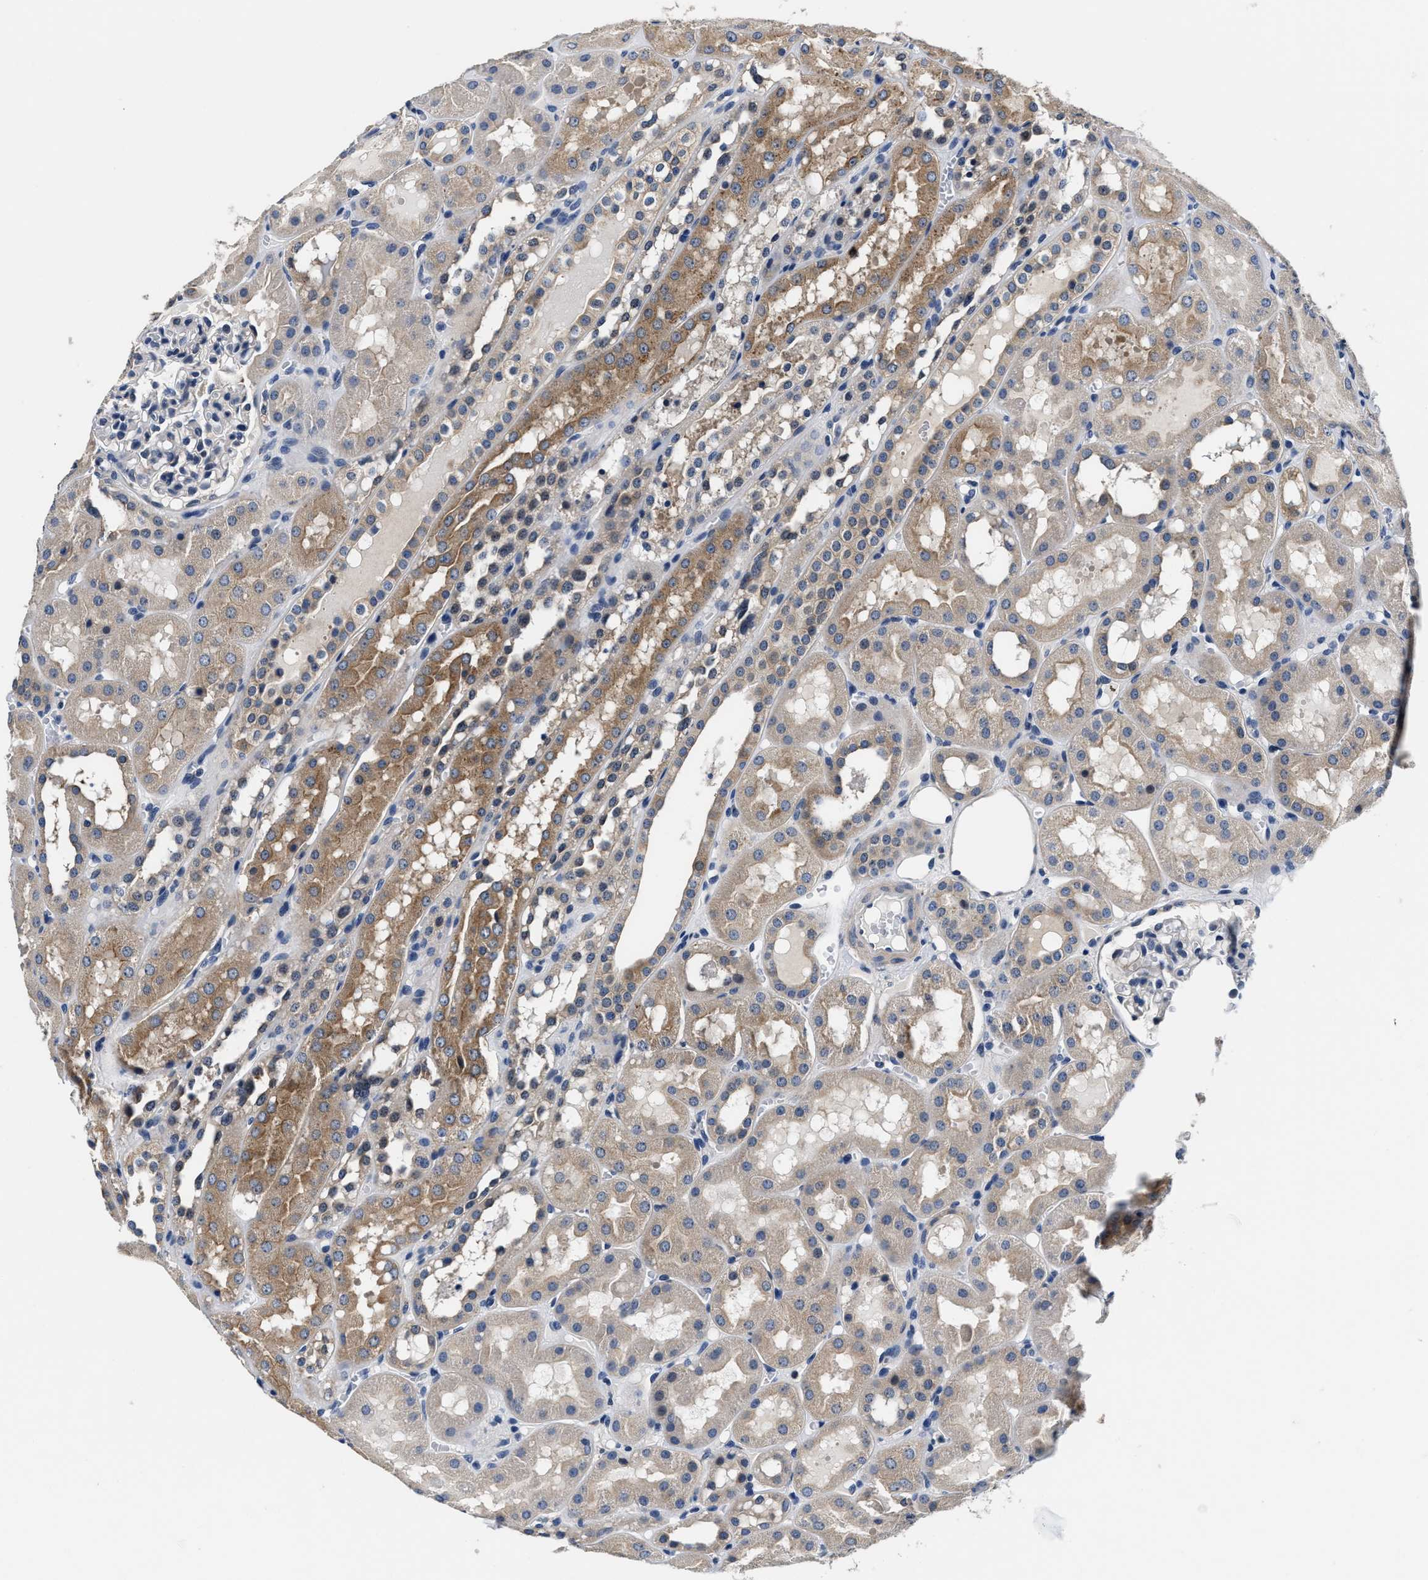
{"staining": {"intensity": "negative", "quantity": "none", "location": "none"}, "tissue": "kidney", "cell_type": "Cells in glomeruli", "image_type": "normal", "snomed": [{"axis": "morphology", "description": "Normal tissue, NOS"}, {"axis": "topography", "description": "Kidney"}, {"axis": "topography", "description": "Urinary bladder"}], "caption": "Cells in glomeruli show no significant expression in normal kidney. (DAB immunohistochemistry with hematoxylin counter stain).", "gene": "ANKIB1", "patient": {"sex": "male", "age": 16}}